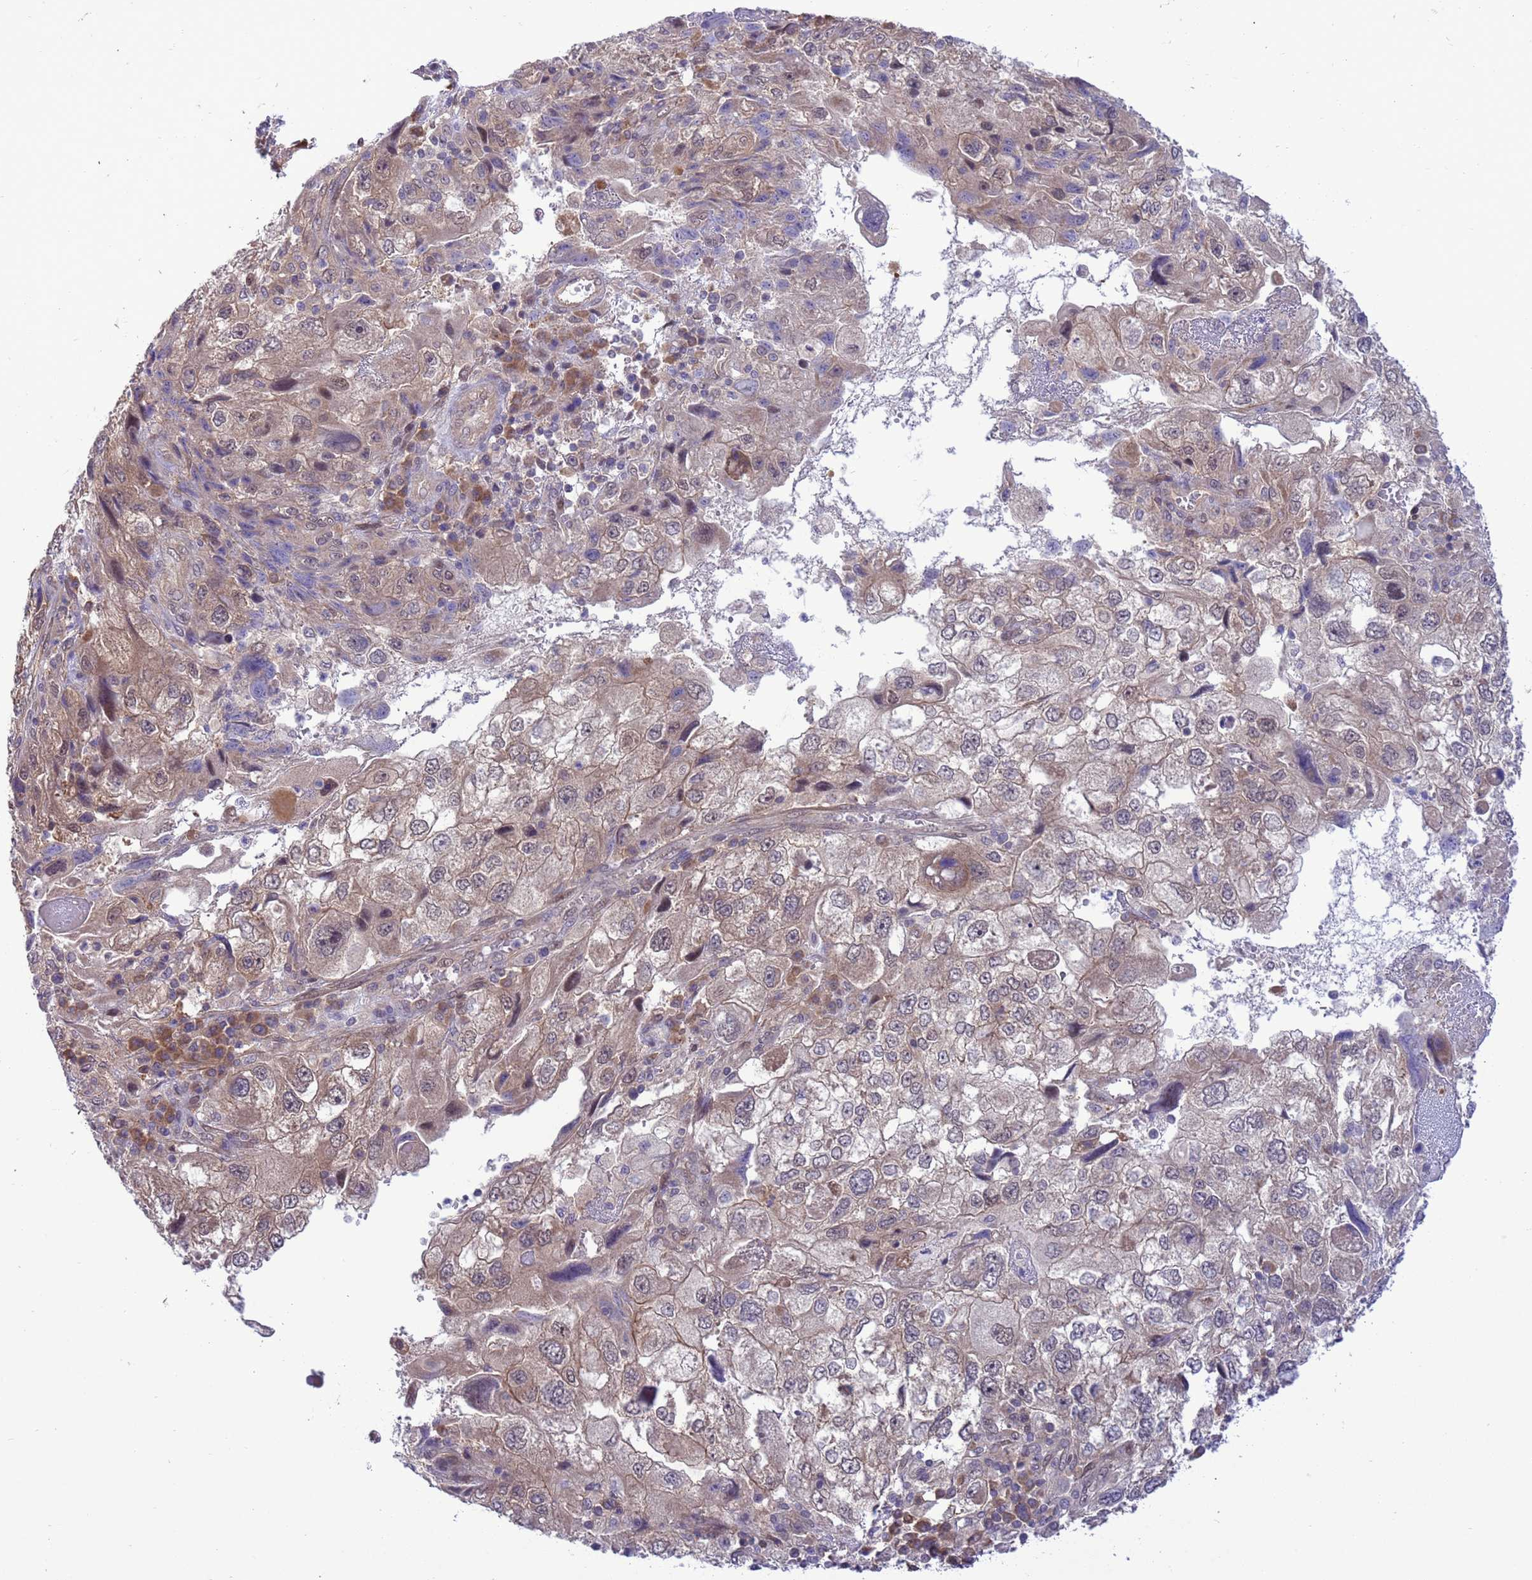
{"staining": {"intensity": "weak", "quantity": "25%-75%", "location": "cytoplasmic/membranous,nuclear"}, "tissue": "endometrial cancer", "cell_type": "Tumor cells", "image_type": "cancer", "snomed": [{"axis": "morphology", "description": "Adenocarcinoma, NOS"}, {"axis": "topography", "description": "Endometrium"}], "caption": "Protein staining of endometrial adenocarcinoma tissue exhibits weak cytoplasmic/membranous and nuclear expression in approximately 25%-75% of tumor cells.", "gene": "ZNF461", "patient": {"sex": "female", "age": 49}}